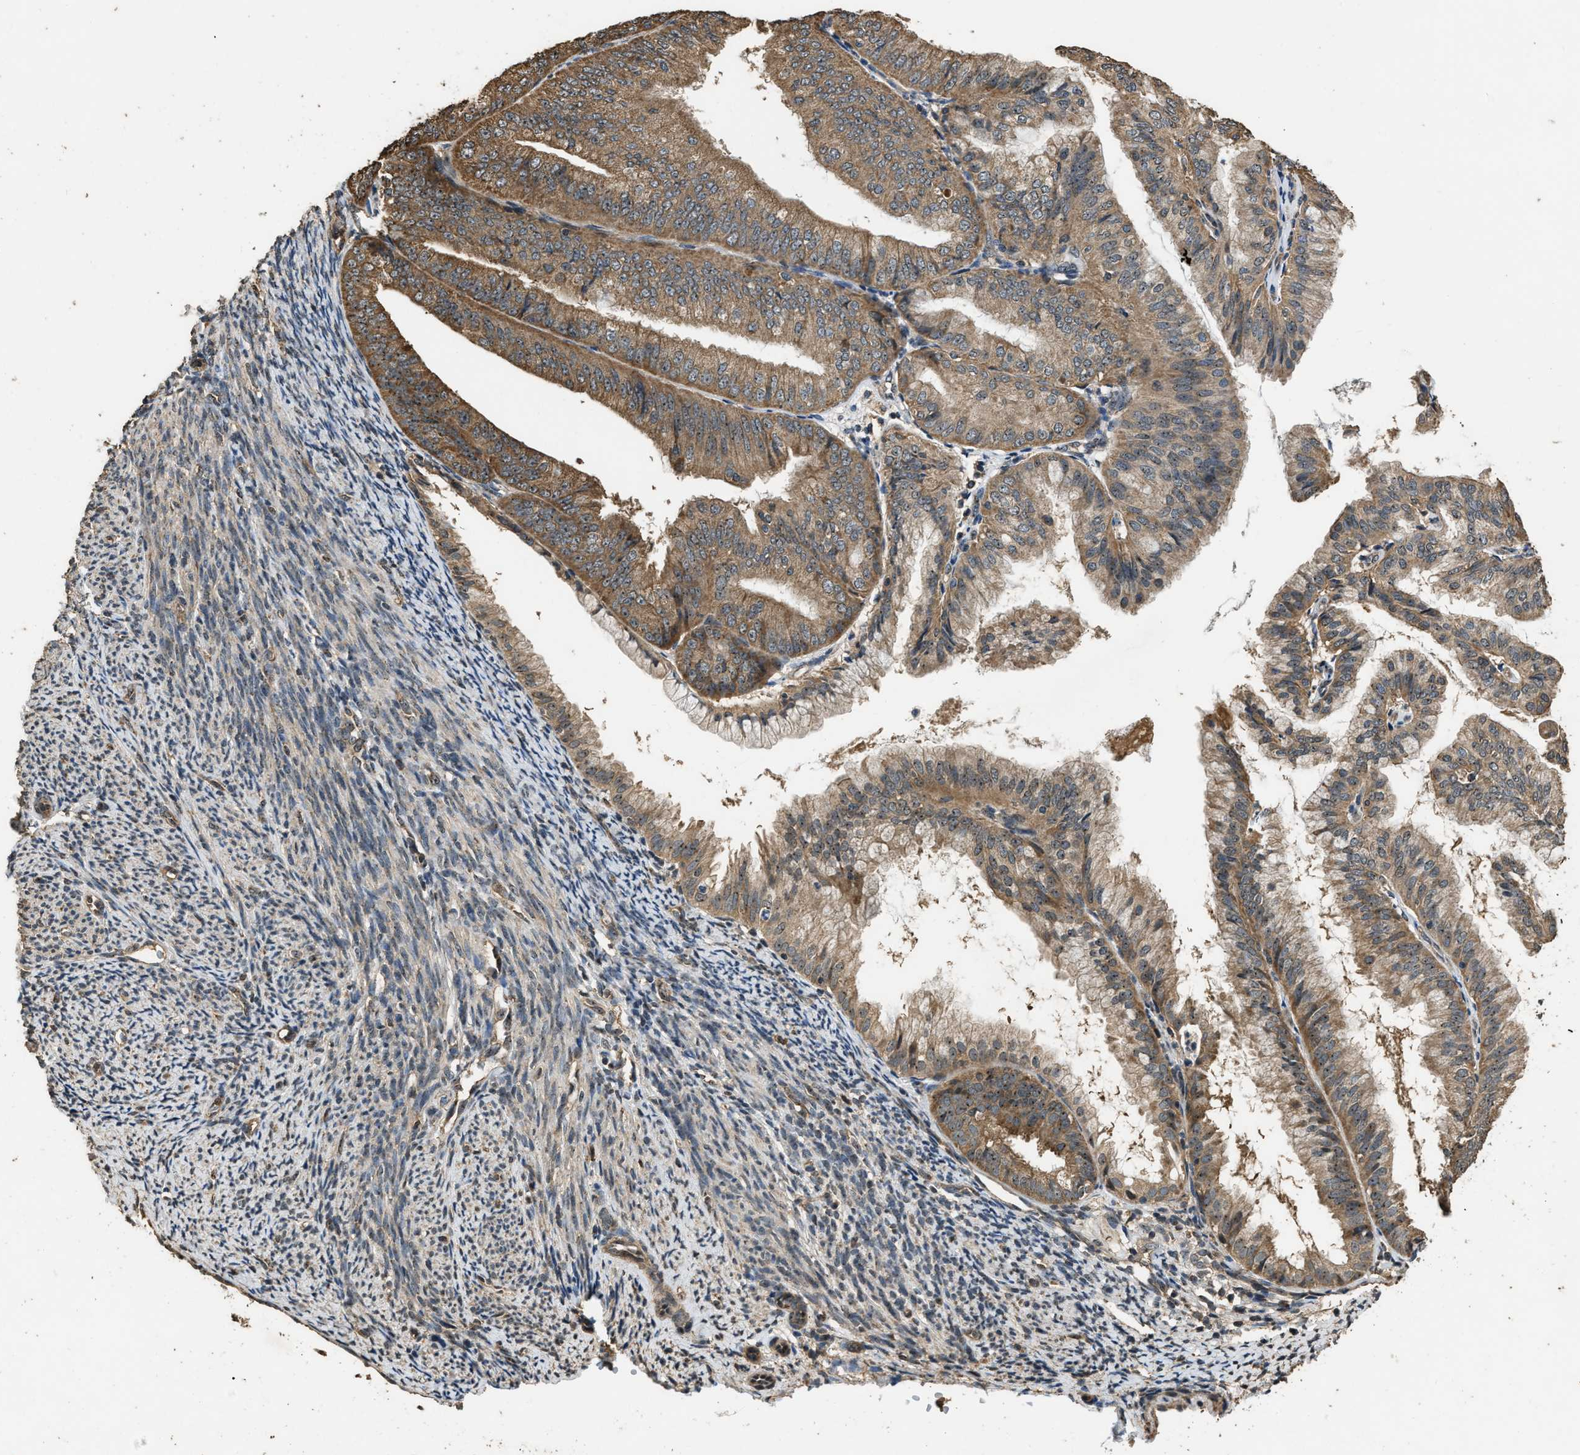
{"staining": {"intensity": "moderate", "quantity": ">75%", "location": "cytoplasmic/membranous,nuclear"}, "tissue": "endometrial cancer", "cell_type": "Tumor cells", "image_type": "cancer", "snomed": [{"axis": "morphology", "description": "Adenocarcinoma, NOS"}, {"axis": "topography", "description": "Endometrium"}], "caption": "Immunohistochemistry micrograph of human endometrial cancer (adenocarcinoma) stained for a protein (brown), which demonstrates medium levels of moderate cytoplasmic/membranous and nuclear positivity in approximately >75% of tumor cells.", "gene": "DENND6B", "patient": {"sex": "female", "age": 63}}